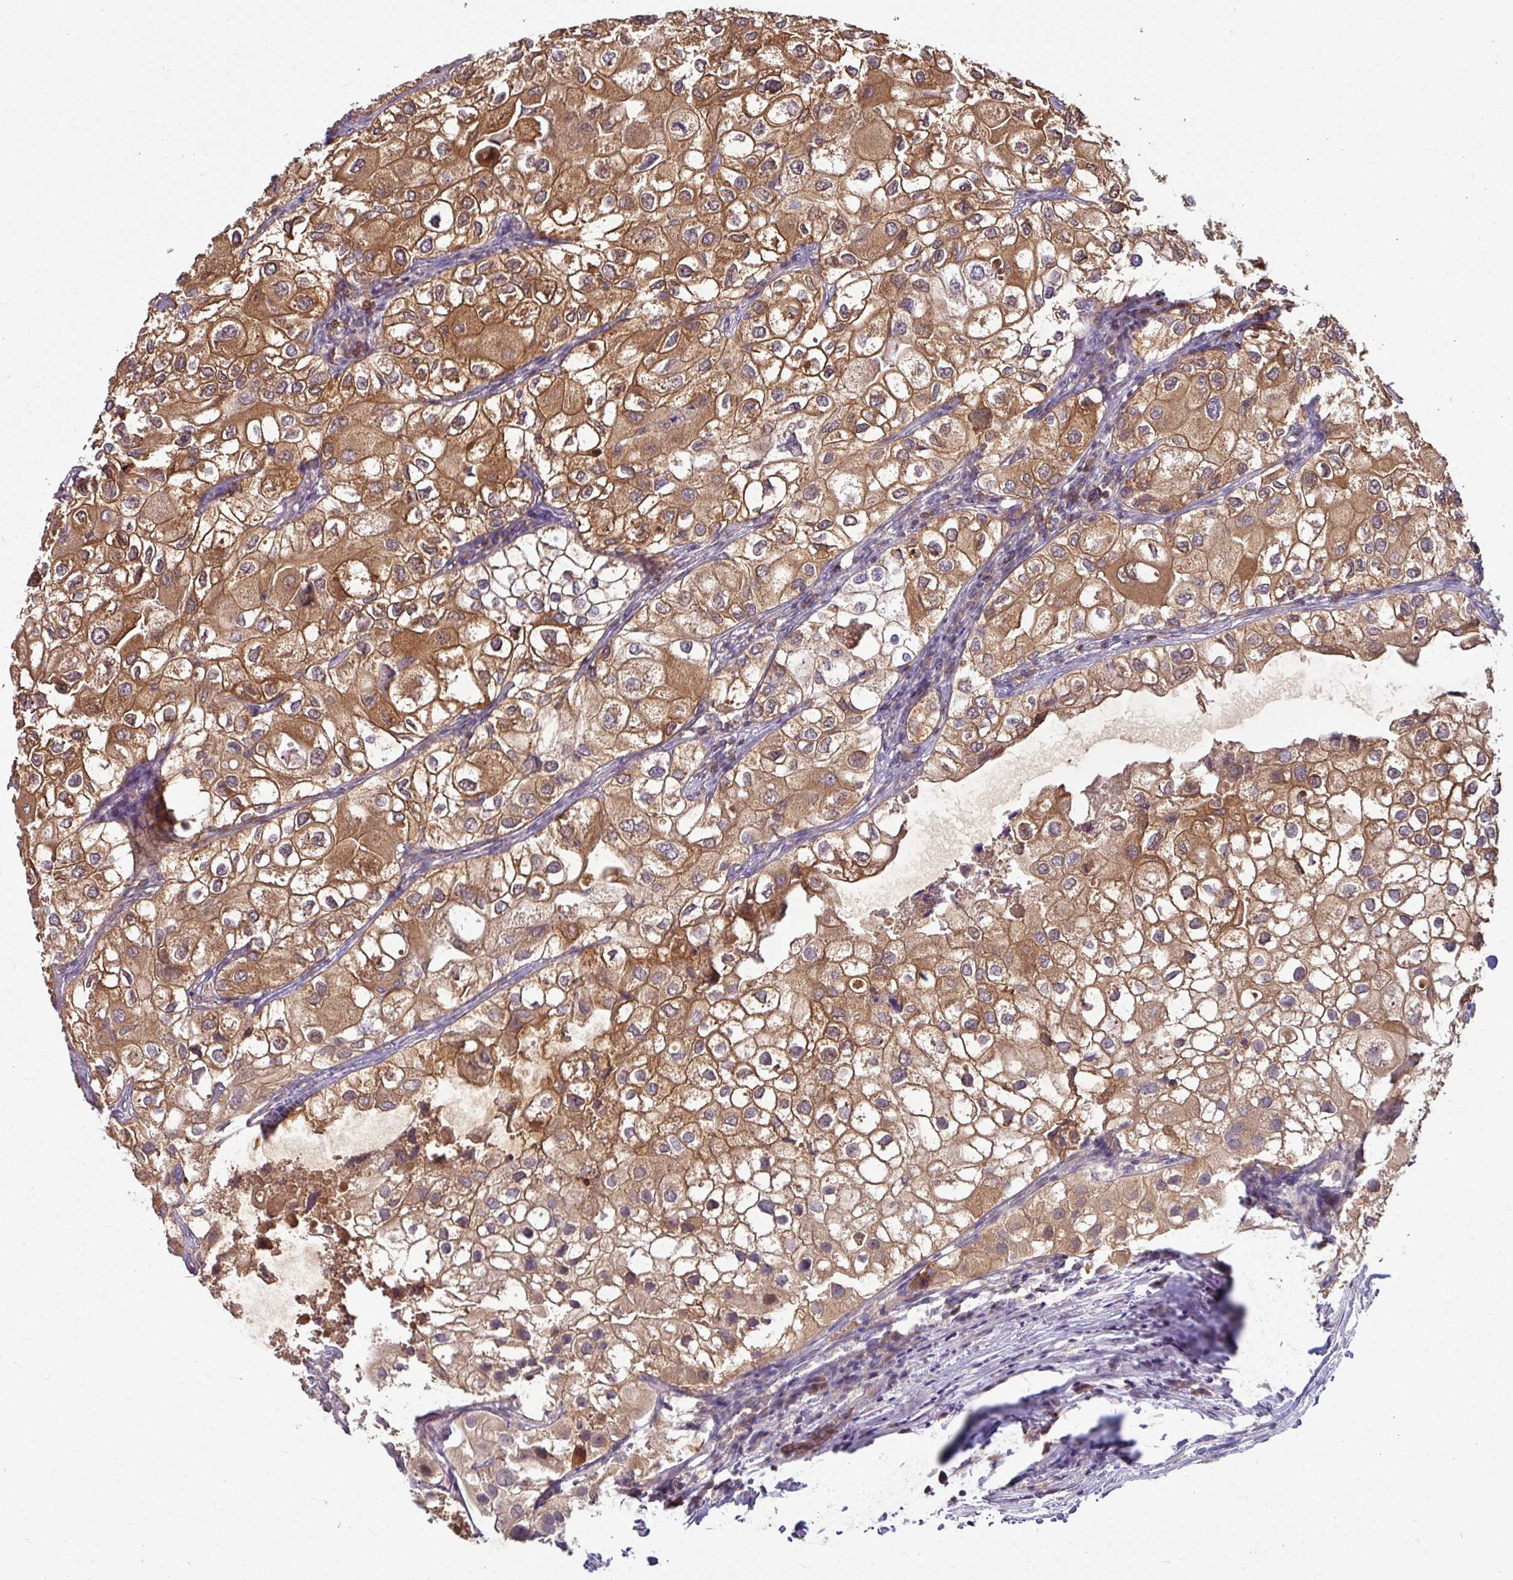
{"staining": {"intensity": "moderate", "quantity": ">75%", "location": "cytoplasmic/membranous,nuclear"}, "tissue": "urothelial cancer", "cell_type": "Tumor cells", "image_type": "cancer", "snomed": [{"axis": "morphology", "description": "Urothelial carcinoma, High grade"}, {"axis": "topography", "description": "Urinary bladder"}], "caption": "Immunohistochemical staining of urothelial carcinoma (high-grade) demonstrates medium levels of moderate cytoplasmic/membranous and nuclear positivity in about >75% of tumor cells. Immunohistochemistry stains the protein in brown and the nuclei are stained blue.", "gene": "SLAMF6", "patient": {"sex": "male", "age": 64}}